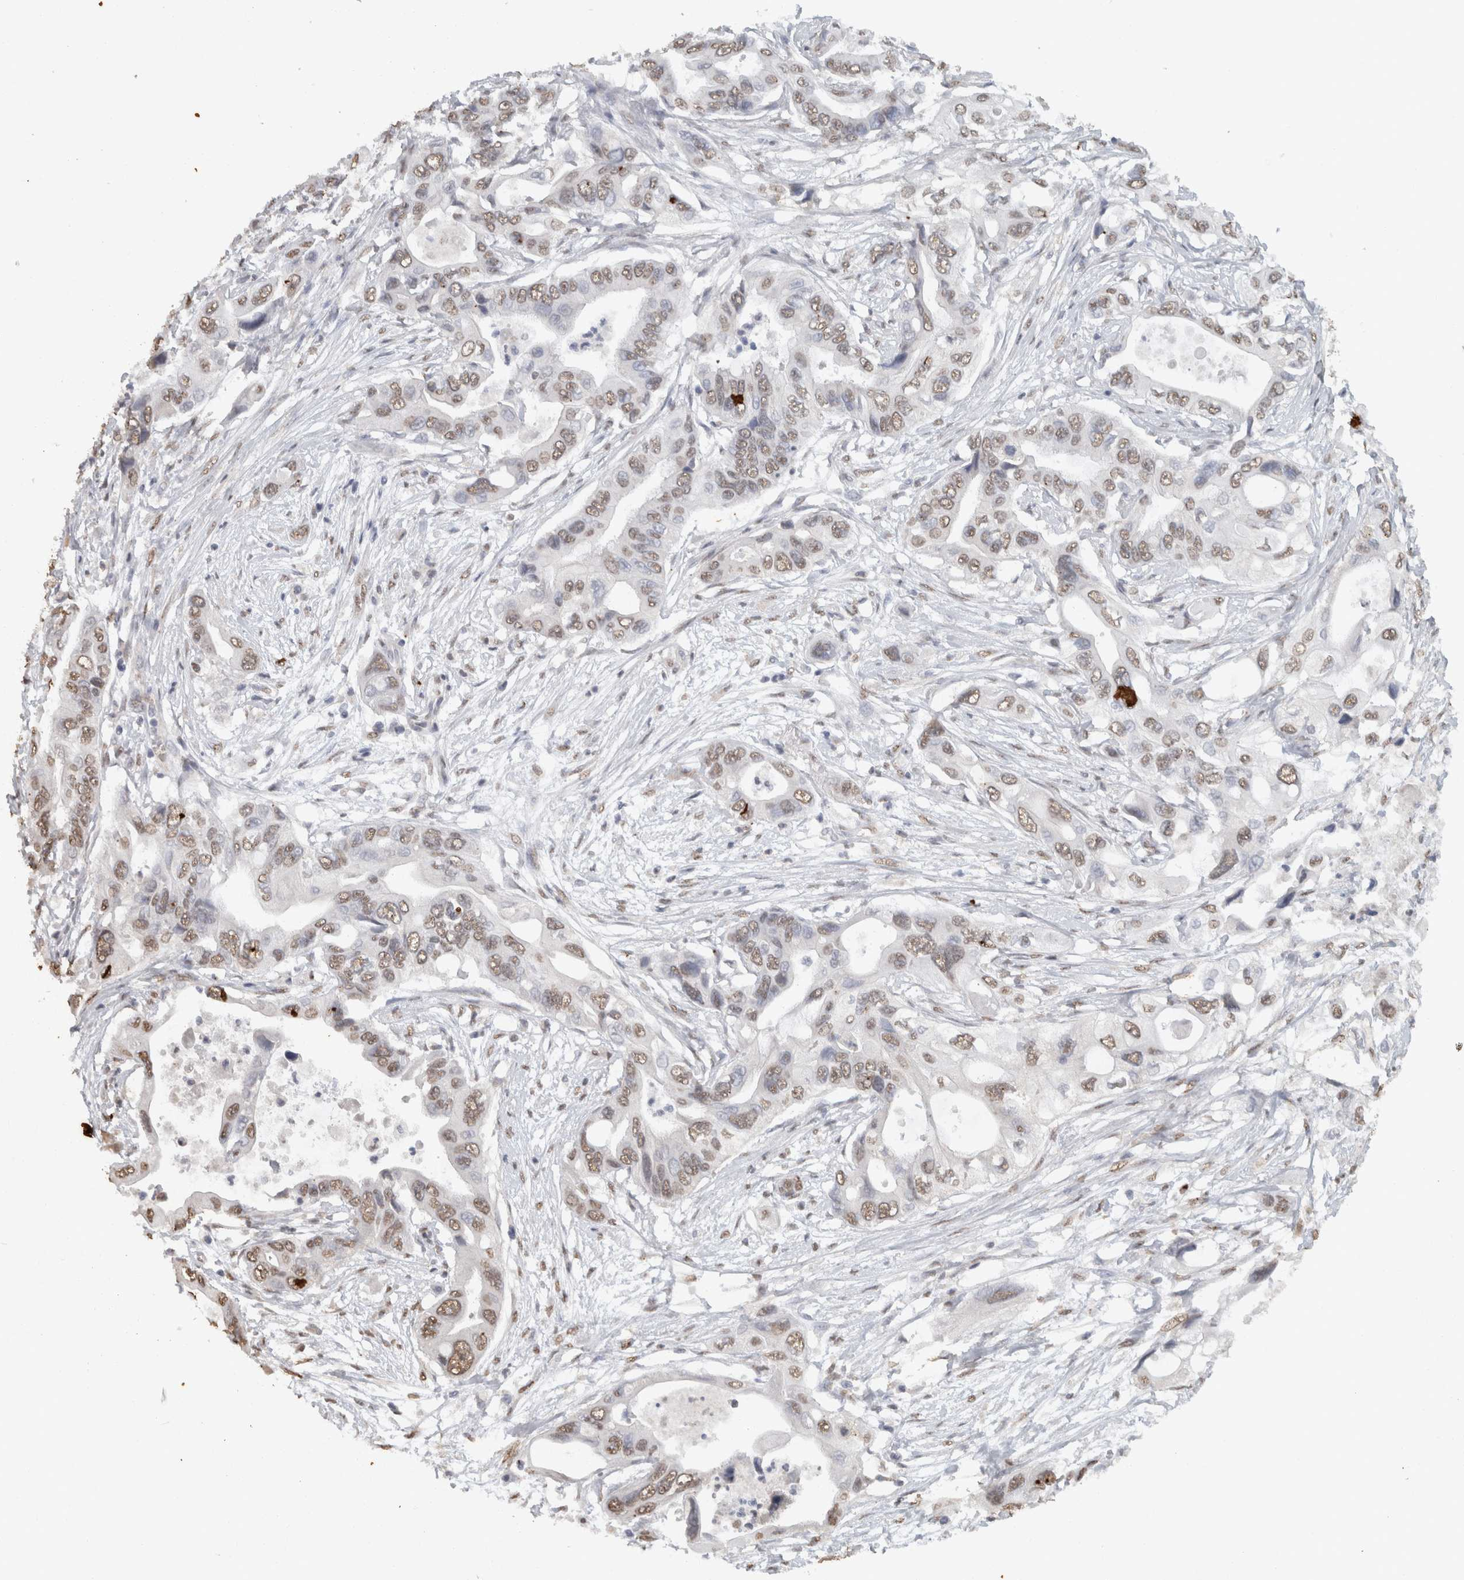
{"staining": {"intensity": "weak", "quantity": ">75%", "location": "nuclear"}, "tissue": "pancreatic cancer", "cell_type": "Tumor cells", "image_type": "cancer", "snomed": [{"axis": "morphology", "description": "Adenocarcinoma, NOS"}, {"axis": "topography", "description": "Pancreas"}], "caption": "Pancreatic adenocarcinoma stained with DAB (3,3'-diaminobenzidine) immunohistochemistry (IHC) reveals low levels of weak nuclear staining in about >75% of tumor cells.", "gene": "HAND2", "patient": {"sex": "male", "age": 66}}